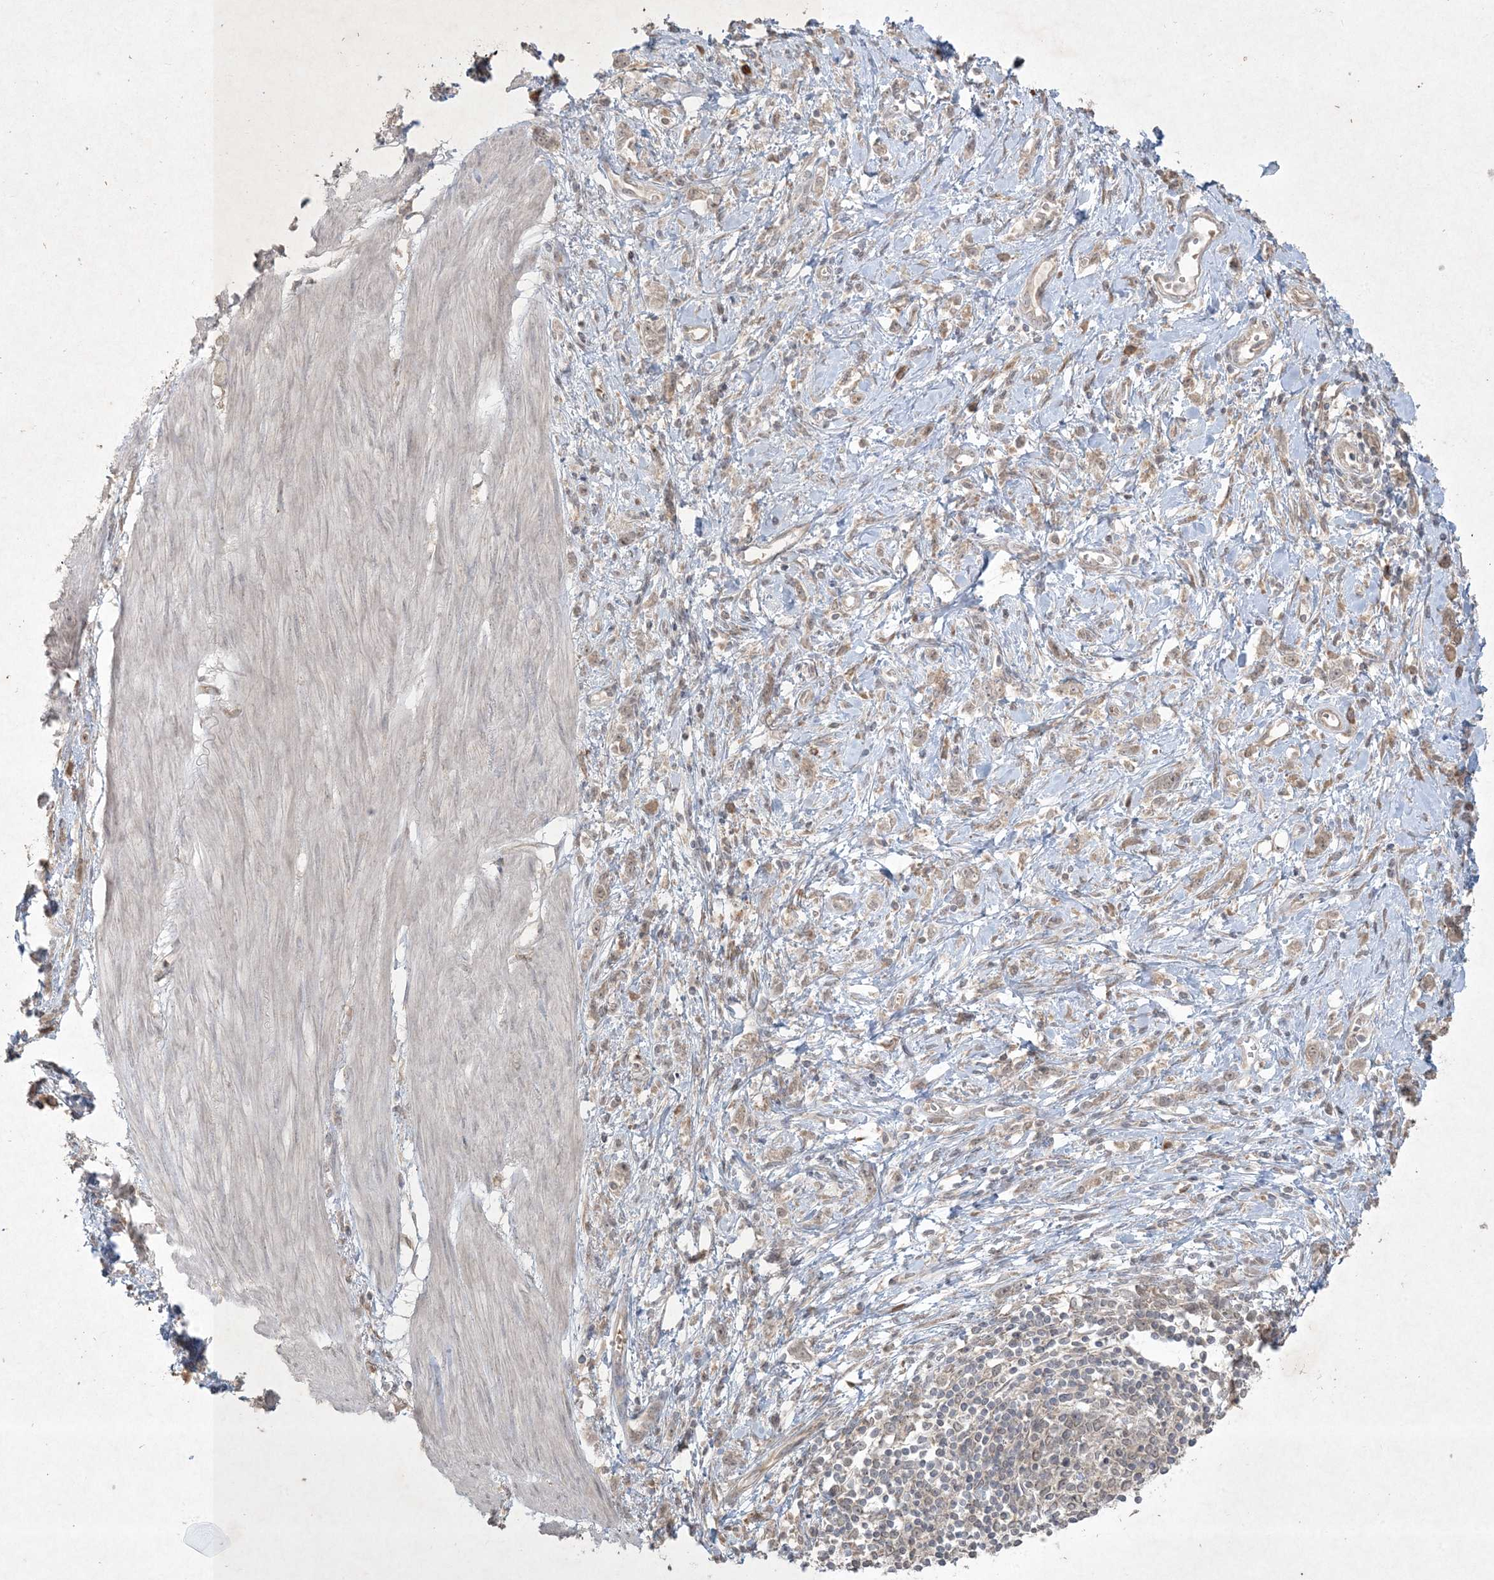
{"staining": {"intensity": "weak", "quantity": "25%-75%", "location": "cytoplasmic/membranous,nuclear"}, "tissue": "stomach cancer", "cell_type": "Tumor cells", "image_type": "cancer", "snomed": [{"axis": "morphology", "description": "Adenocarcinoma, NOS"}, {"axis": "topography", "description": "Stomach"}], "caption": "Stomach adenocarcinoma stained with a brown dye shows weak cytoplasmic/membranous and nuclear positive staining in approximately 25%-75% of tumor cells.", "gene": "NRBP2", "patient": {"sex": "female", "age": 76}}